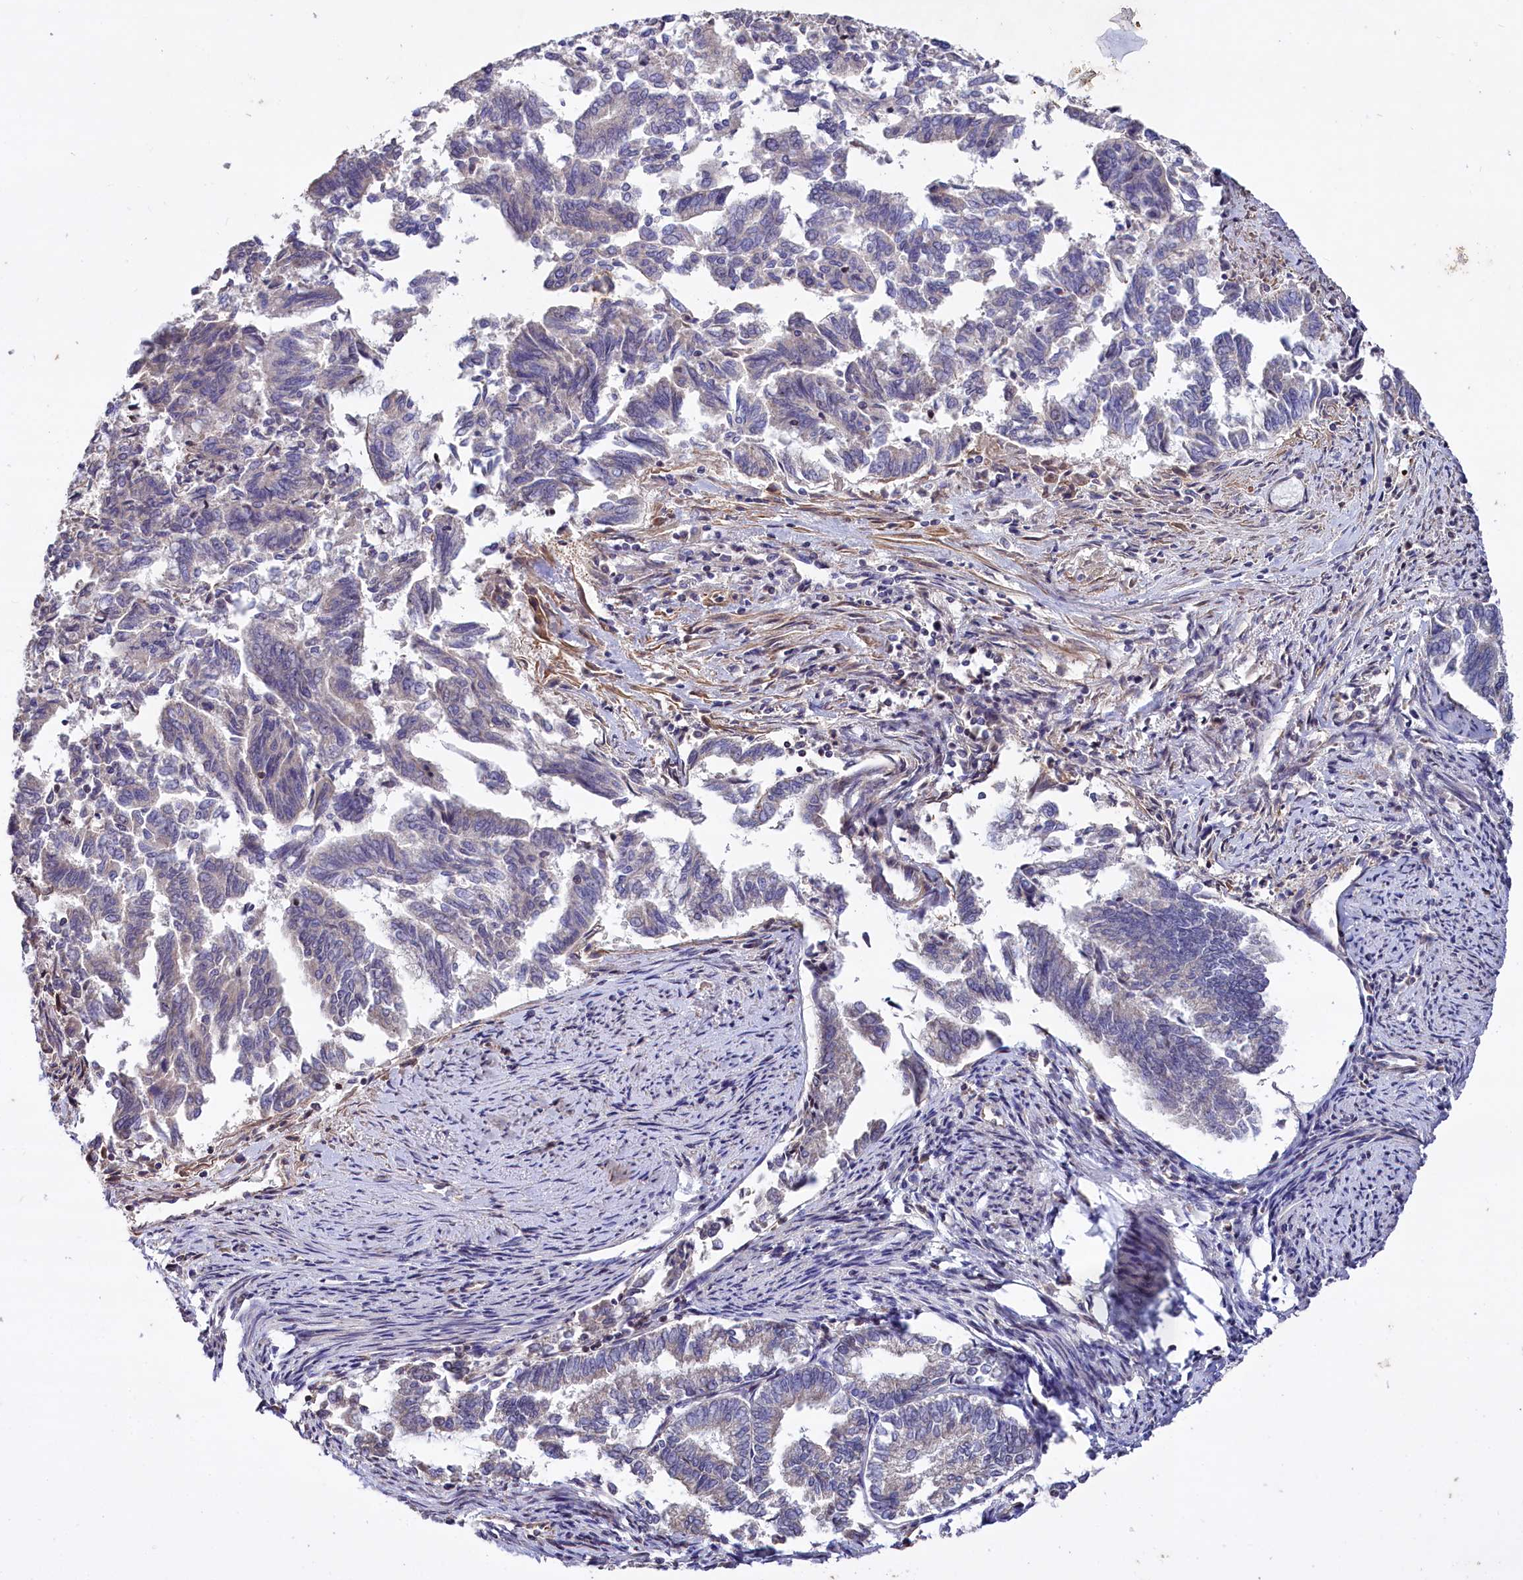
{"staining": {"intensity": "negative", "quantity": "none", "location": "none"}, "tissue": "endometrial cancer", "cell_type": "Tumor cells", "image_type": "cancer", "snomed": [{"axis": "morphology", "description": "Adenocarcinoma, NOS"}, {"axis": "topography", "description": "Endometrium"}], "caption": "Endometrial cancer was stained to show a protein in brown. There is no significant positivity in tumor cells.", "gene": "RPUSD3", "patient": {"sex": "female", "age": 79}}